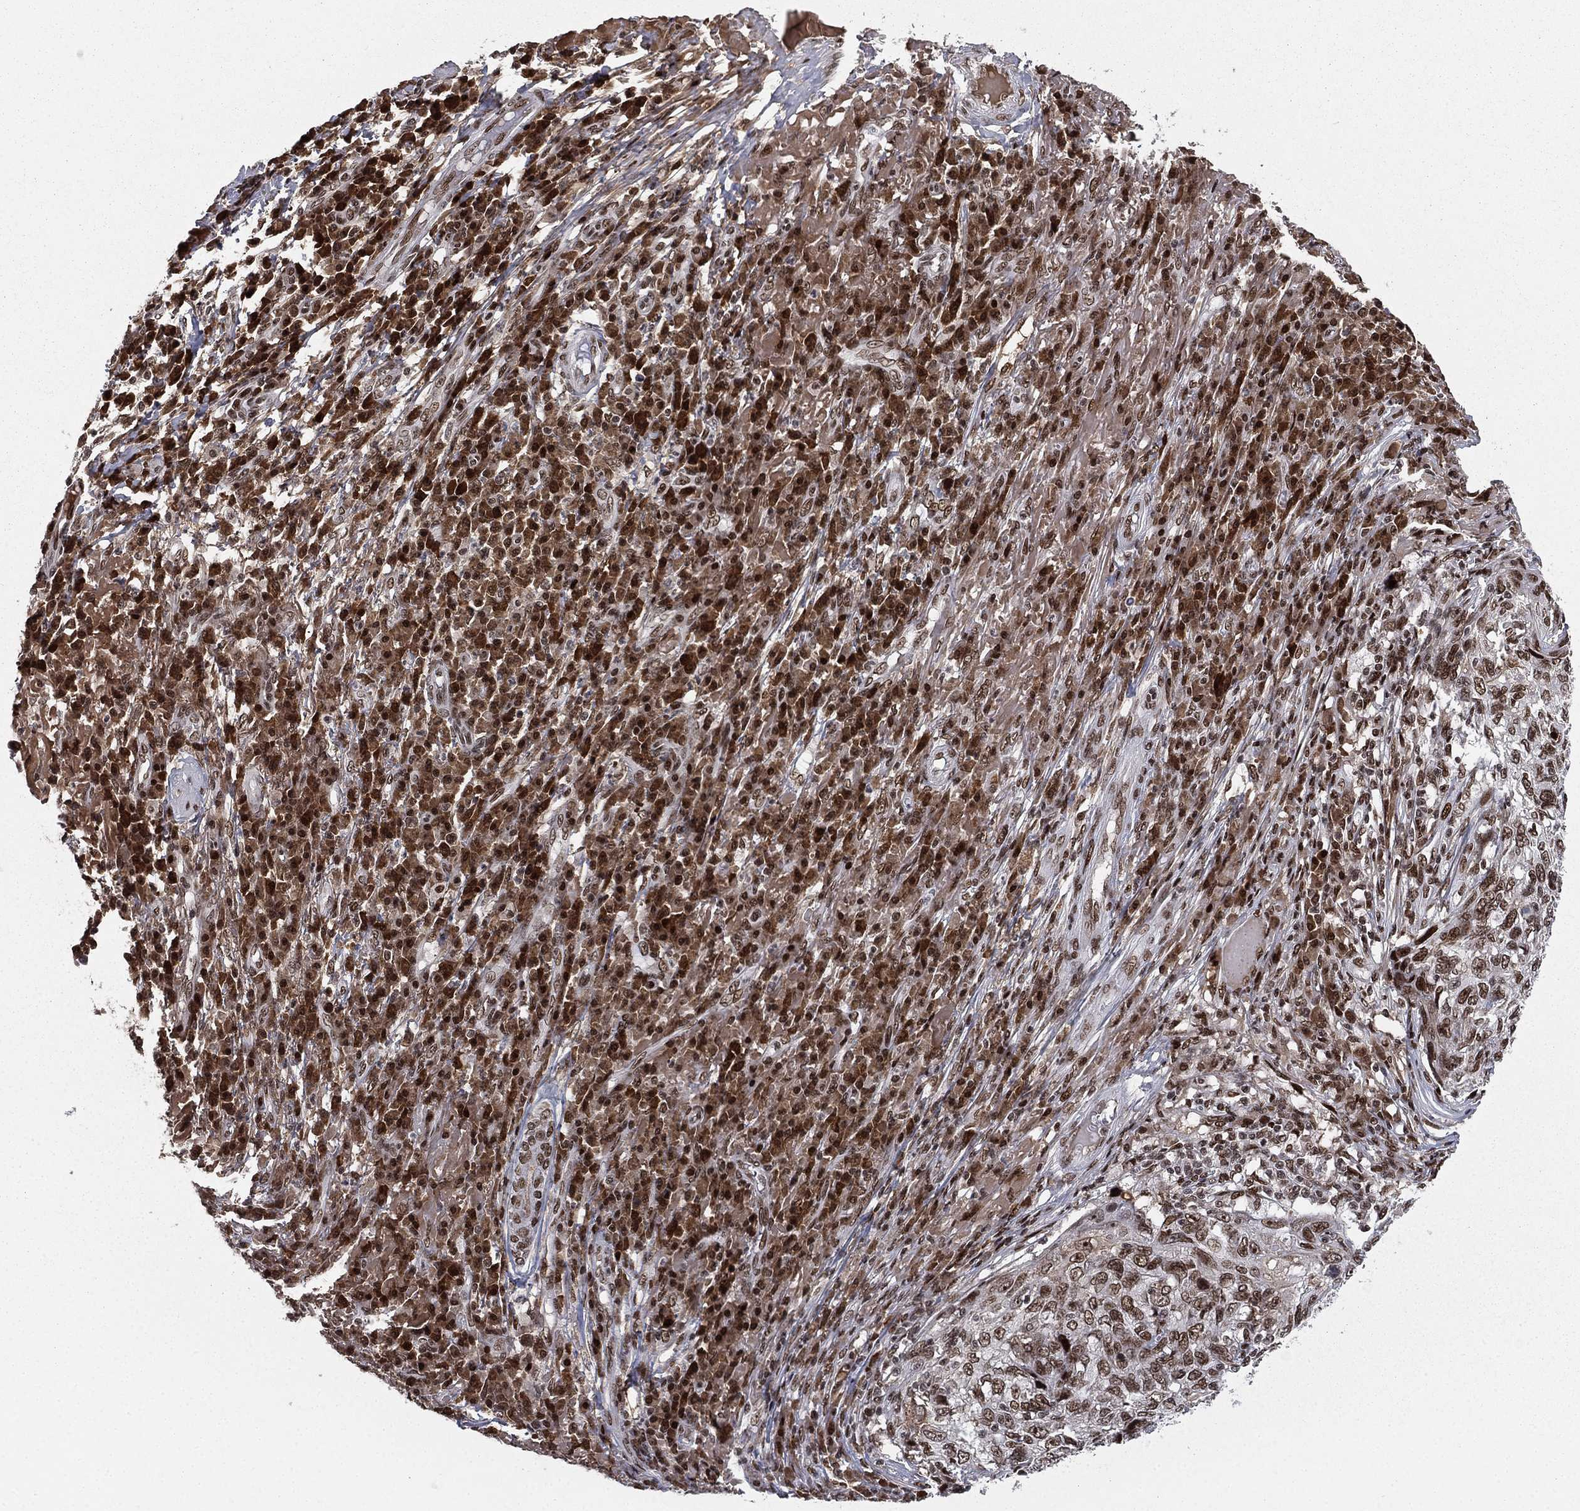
{"staining": {"intensity": "strong", "quantity": ">75%", "location": "nuclear"}, "tissue": "skin cancer", "cell_type": "Tumor cells", "image_type": "cancer", "snomed": [{"axis": "morphology", "description": "Squamous cell carcinoma, NOS"}, {"axis": "topography", "description": "Skin"}], "caption": "Immunohistochemistry (IHC) (DAB) staining of skin squamous cell carcinoma demonstrates strong nuclear protein expression in approximately >75% of tumor cells. The staining was performed using DAB, with brown indicating positive protein expression. Nuclei are stained blue with hematoxylin.", "gene": "RTF1", "patient": {"sex": "male", "age": 92}}